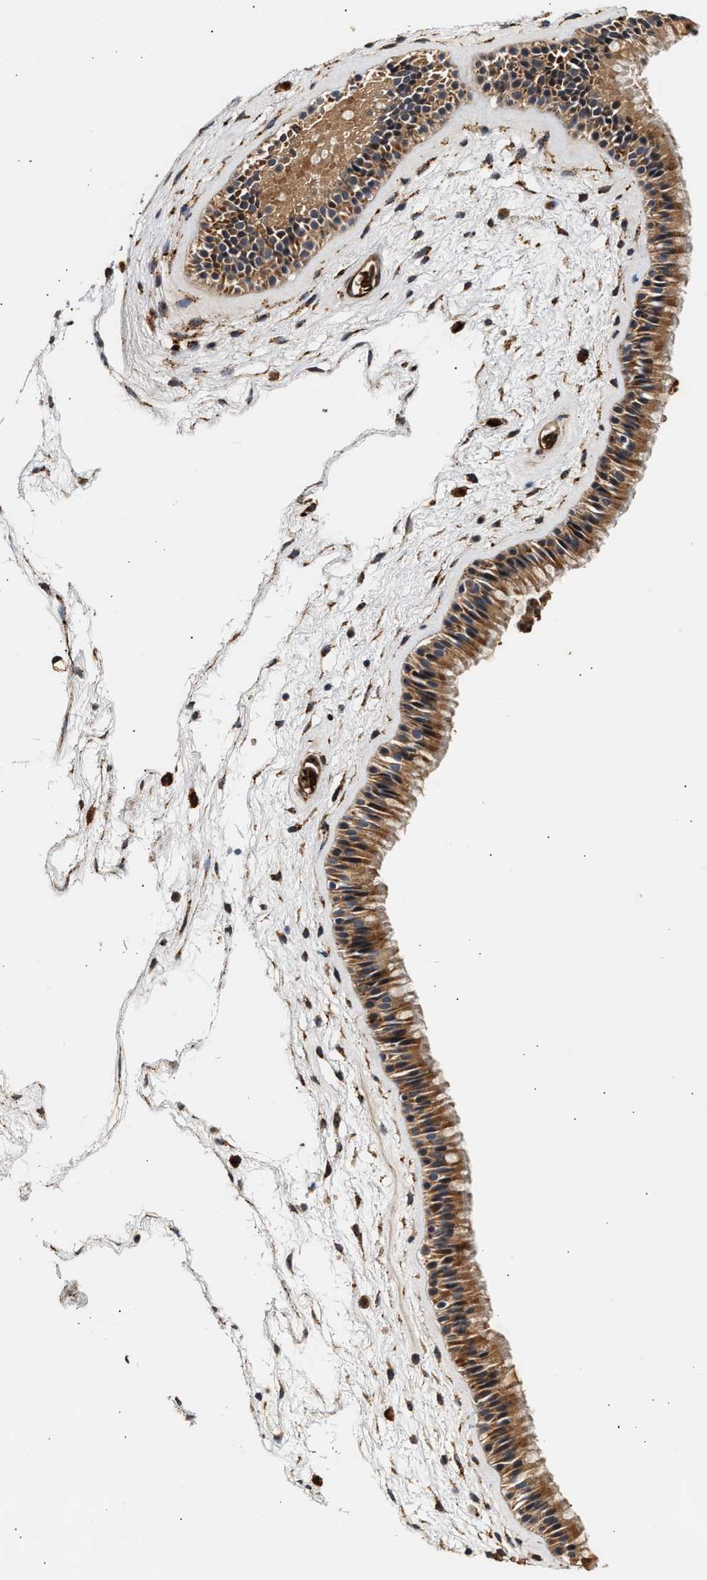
{"staining": {"intensity": "moderate", "quantity": ">75%", "location": "cytoplasmic/membranous"}, "tissue": "nasopharynx", "cell_type": "Respiratory epithelial cells", "image_type": "normal", "snomed": [{"axis": "morphology", "description": "Normal tissue, NOS"}, {"axis": "morphology", "description": "Inflammation, NOS"}, {"axis": "topography", "description": "Nasopharynx"}], "caption": "Respiratory epithelial cells show medium levels of moderate cytoplasmic/membranous expression in about >75% of cells in benign human nasopharynx. The staining was performed using DAB to visualize the protein expression in brown, while the nuclei were stained in blue with hematoxylin (Magnification: 20x).", "gene": "PLD3", "patient": {"sex": "male", "age": 48}}